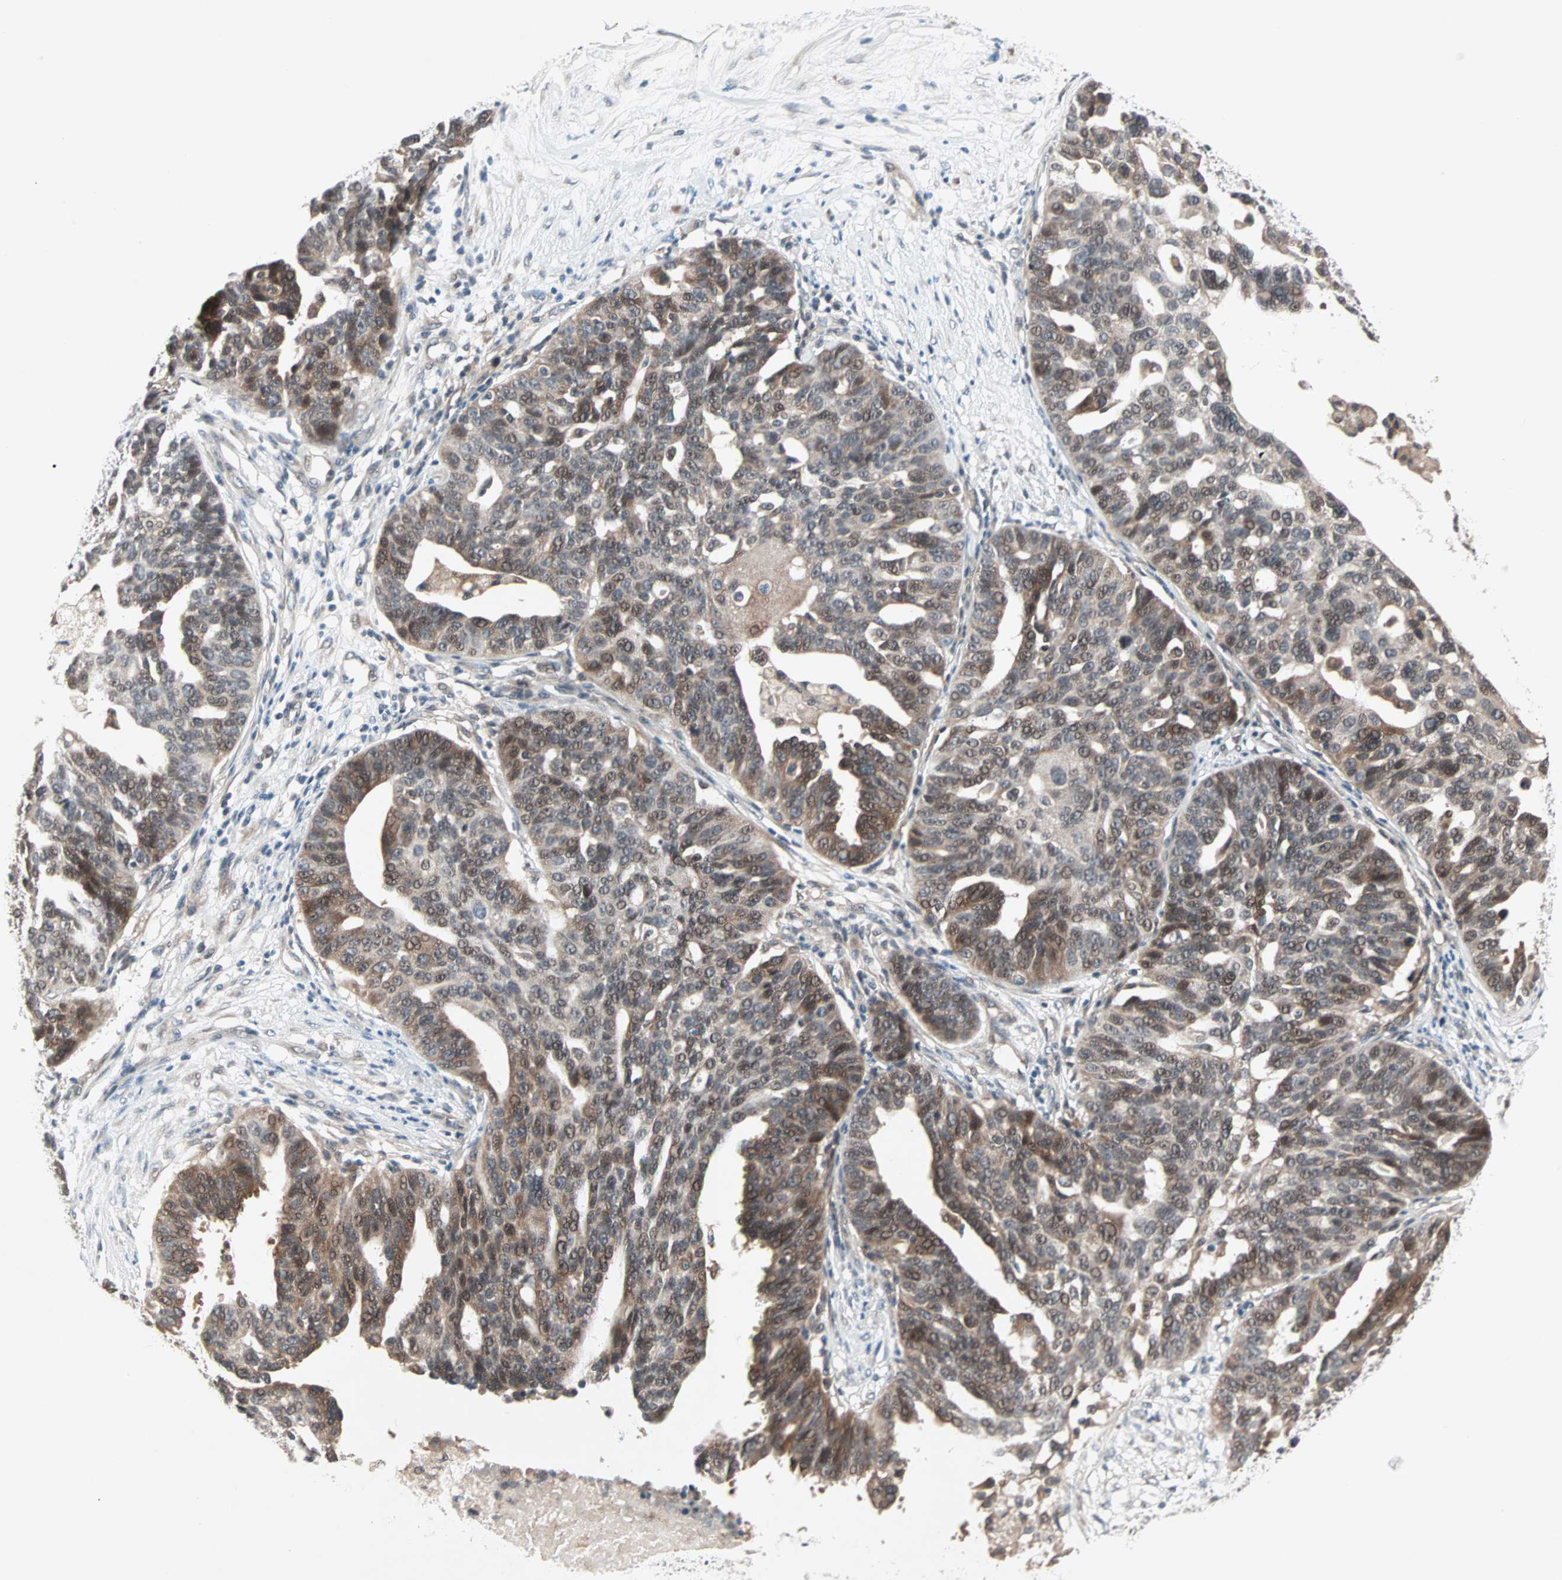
{"staining": {"intensity": "moderate", "quantity": "25%-75%", "location": "cytoplasmic/membranous,nuclear"}, "tissue": "ovarian cancer", "cell_type": "Tumor cells", "image_type": "cancer", "snomed": [{"axis": "morphology", "description": "Cystadenocarcinoma, serous, NOS"}, {"axis": "topography", "description": "Ovary"}], "caption": "Immunohistochemistry of serous cystadenocarcinoma (ovarian) reveals medium levels of moderate cytoplasmic/membranous and nuclear staining in about 25%-75% of tumor cells.", "gene": "PGBD1", "patient": {"sex": "female", "age": 59}}